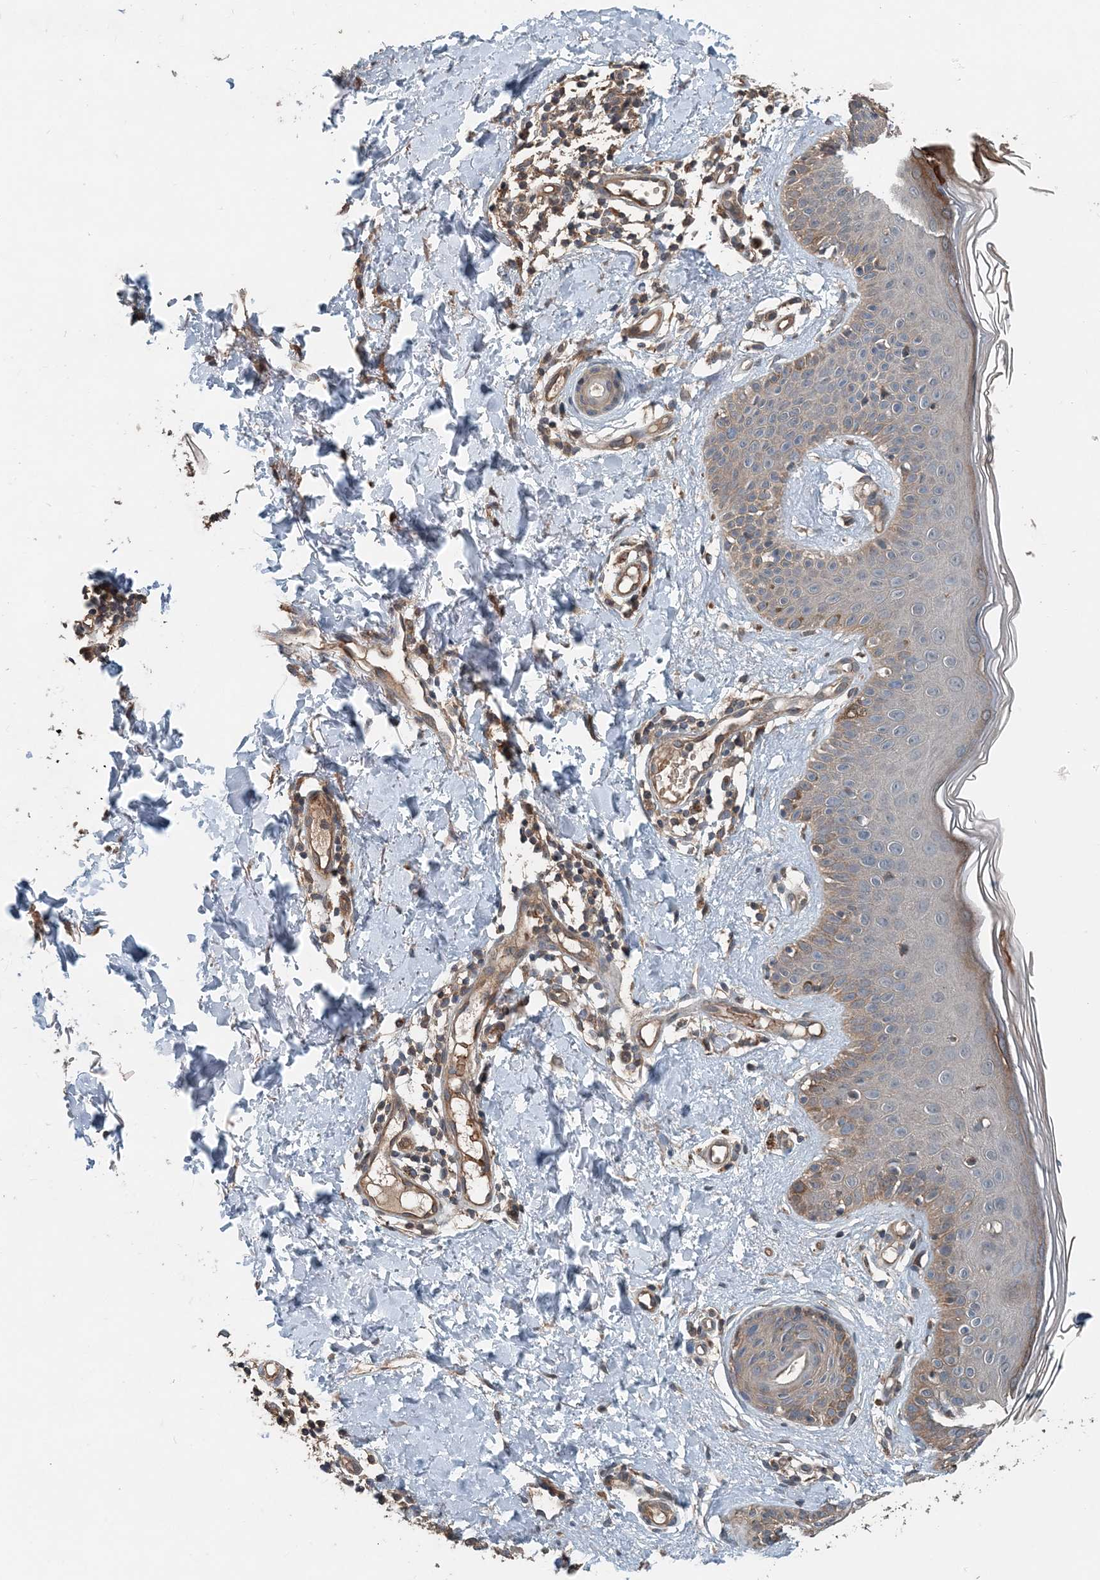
{"staining": {"intensity": "moderate", "quantity": ">75%", "location": "cytoplasmic/membranous"}, "tissue": "skin", "cell_type": "Fibroblasts", "image_type": "normal", "snomed": [{"axis": "morphology", "description": "Normal tissue, NOS"}, {"axis": "topography", "description": "Skin"}], "caption": "Immunohistochemistry (DAB) staining of benign skin shows moderate cytoplasmic/membranous protein staining in about >75% of fibroblasts.", "gene": "SMPD3", "patient": {"sex": "male", "age": 52}}